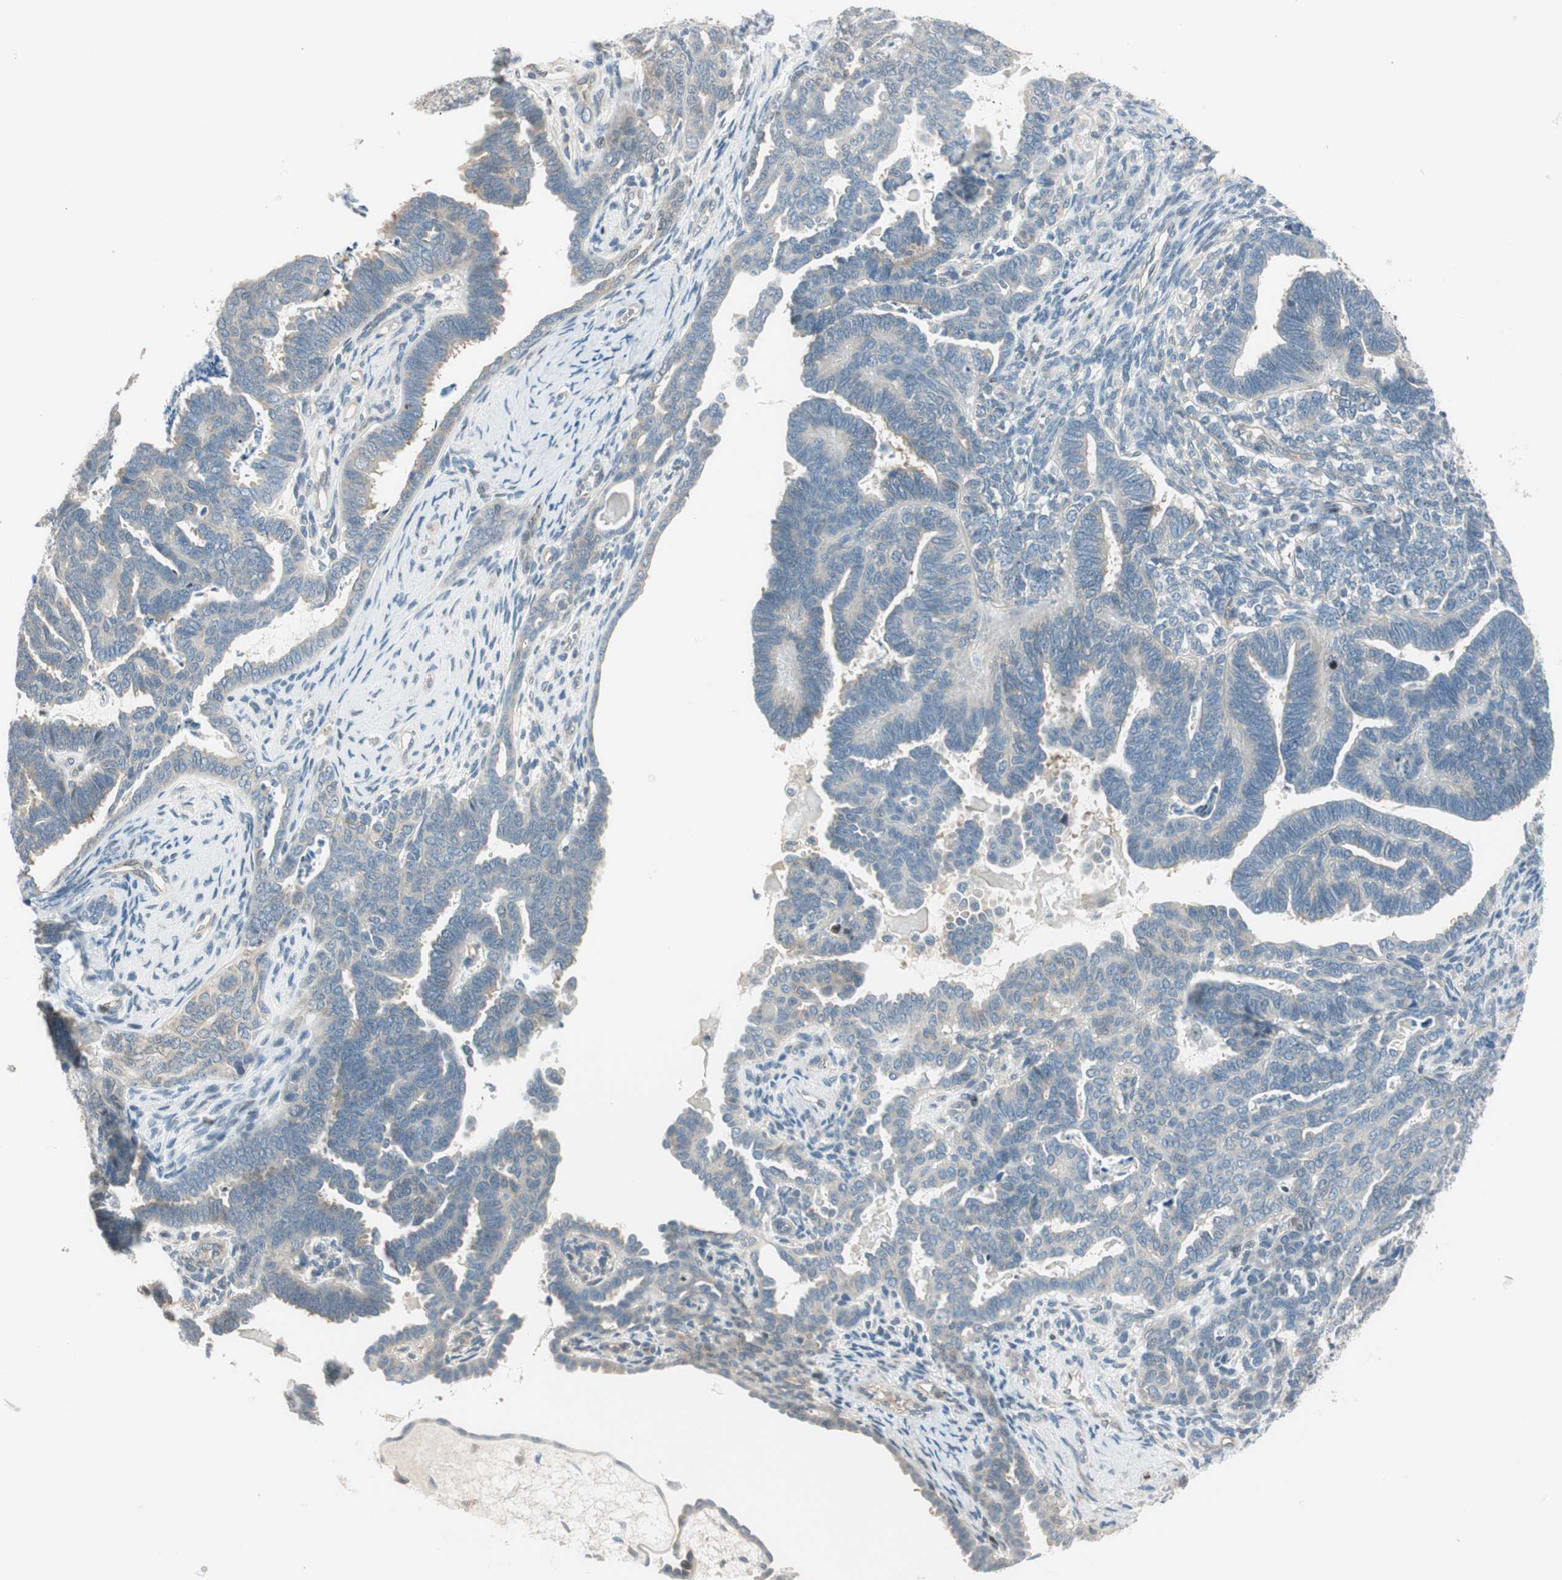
{"staining": {"intensity": "weak", "quantity": "<25%", "location": "cytoplasmic/membranous"}, "tissue": "endometrial cancer", "cell_type": "Tumor cells", "image_type": "cancer", "snomed": [{"axis": "morphology", "description": "Neoplasm, malignant, NOS"}, {"axis": "topography", "description": "Endometrium"}], "caption": "Tumor cells show no significant protein expression in endometrial malignant neoplasm.", "gene": "CGRRF1", "patient": {"sex": "female", "age": 74}}